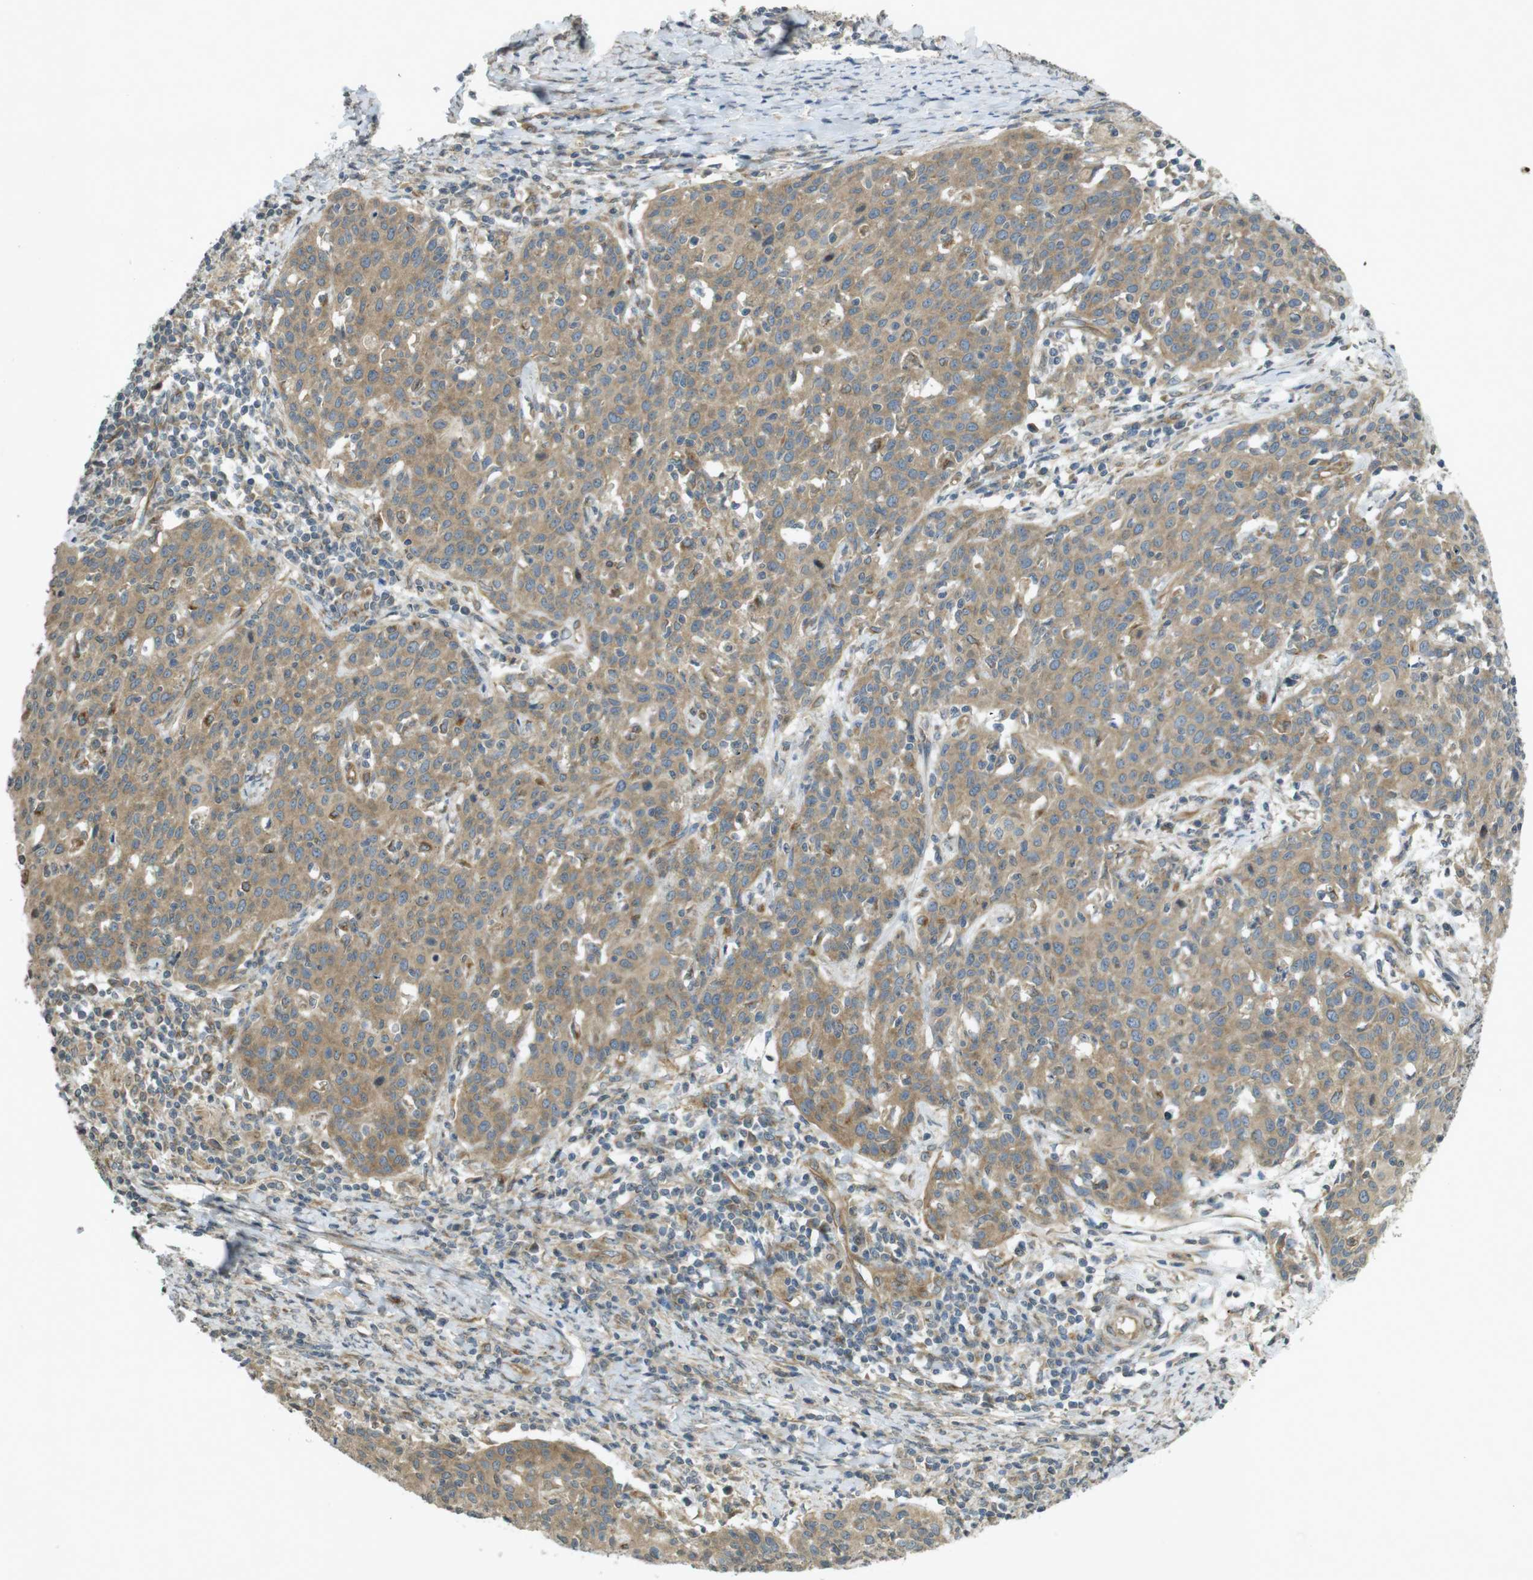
{"staining": {"intensity": "moderate", "quantity": ">75%", "location": "cytoplasmic/membranous"}, "tissue": "cervical cancer", "cell_type": "Tumor cells", "image_type": "cancer", "snomed": [{"axis": "morphology", "description": "Squamous cell carcinoma, NOS"}, {"axis": "topography", "description": "Cervix"}], "caption": "Tumor cells demonstrate moderate cytoplasmic/membranous positivity in about >75% of cells in cervical cancer (squamous cell carcinoma). The protein of interest is shown in brown color, while the nuclei are stained blue.", "gene": "KIF5B", "patient": {"sex": "female", "age": 38}}